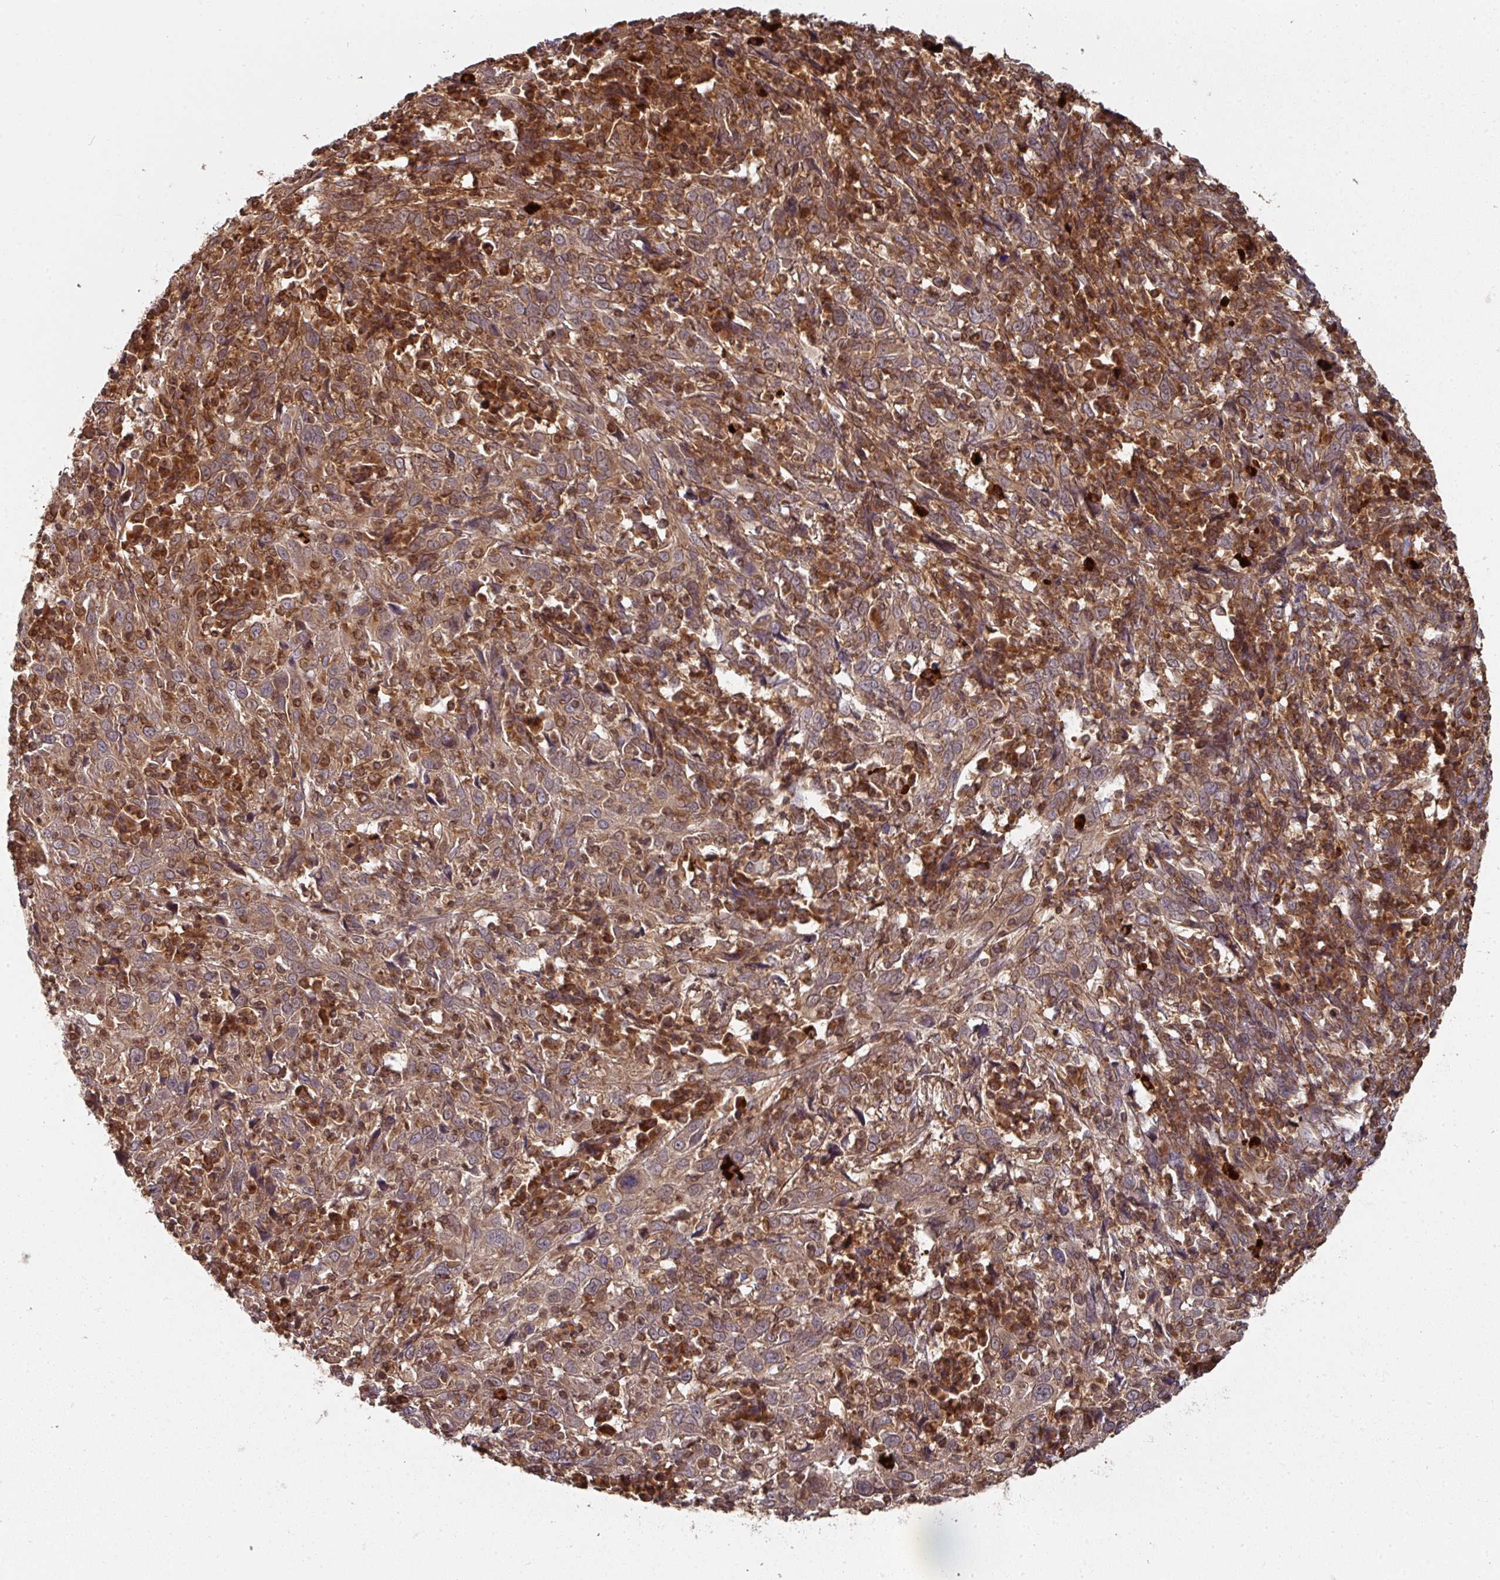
{"staining": {"intensity": "weak", "quantity": "25%-75%", "location": "cytoplasmic/membranous"}, "tissue": "cervical cancer", "cell_type": "Tumor cells", "image_type": "cancer", "snomed": [{"axis": "morphology", "description": "Squamous cell carcinoma, NOS"}, {"axis": "topography", "description": "Cervix"}], "caption": "A brown stain shows weak cytoplasmic/membranous expression of a protein in human cervical cancer (squamous cell carcinoma) tumor cells. The staining is performed using DAB brown chromogen to label protein expression. The nuclei are counter-stained blue using hematoxylin.", "gene": "EIF4EBP2", "patient": {"sex": "female", "age": 46}}